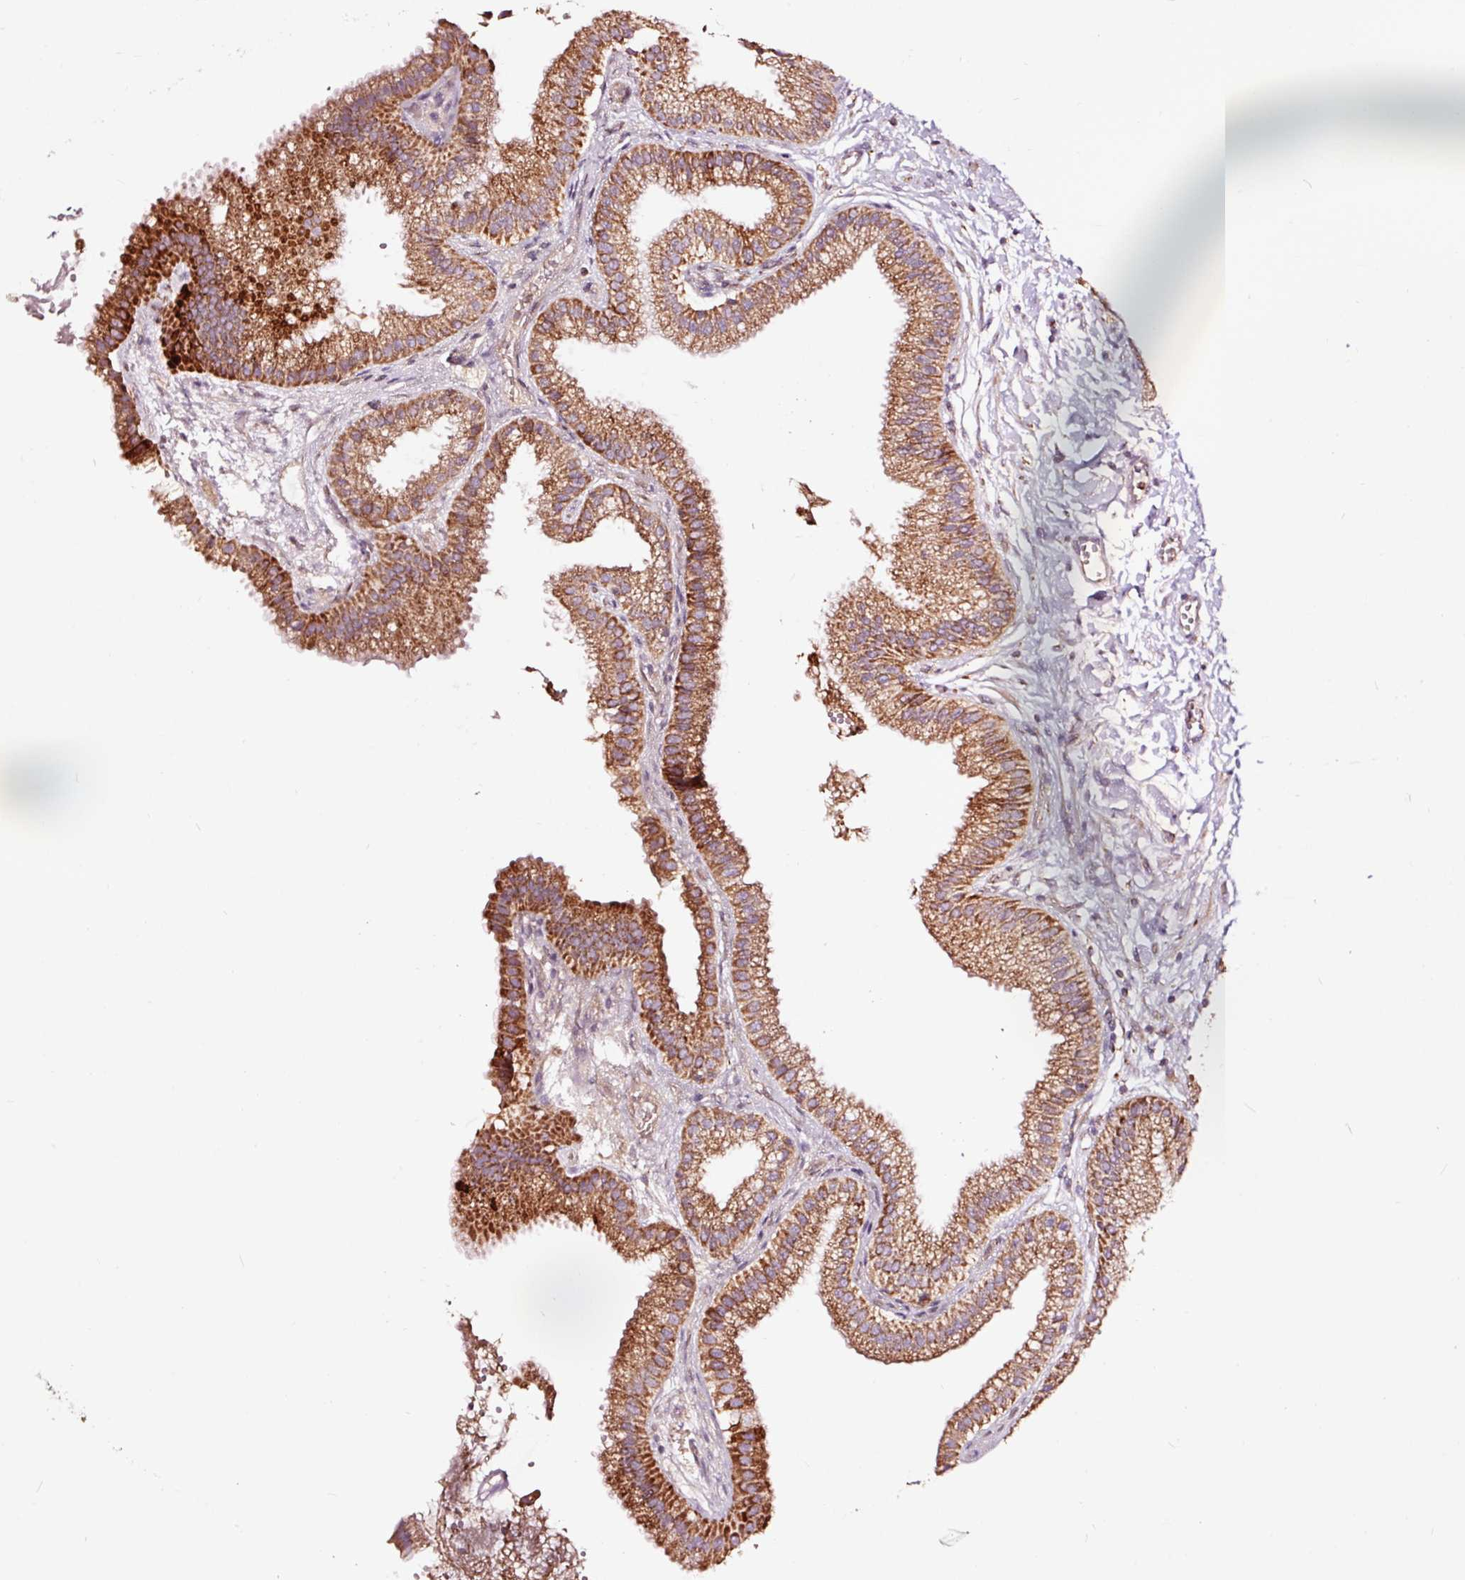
{"staining": {"intensity": "strong", "quantity": ">75%", "location": "cytoplasmic/membranous"}, "tissue": "gallbladder", "cell_type": "Glandular cells", "image_type": "normal", "snomed": [{"axis": "morphology", "description": "Normal tissue, NOS"}, {"axis": "topography", "description": "Gallbladder"}], "caption": "Immunohistochemistry (IHC) (DAB) staining of benign gallbladder reveals strong cytoplasmic/membranous protein expression in approximately >75% of glandular cells.", "gene": "TPM1", "patient": {"sex": "female", "age": 63}}